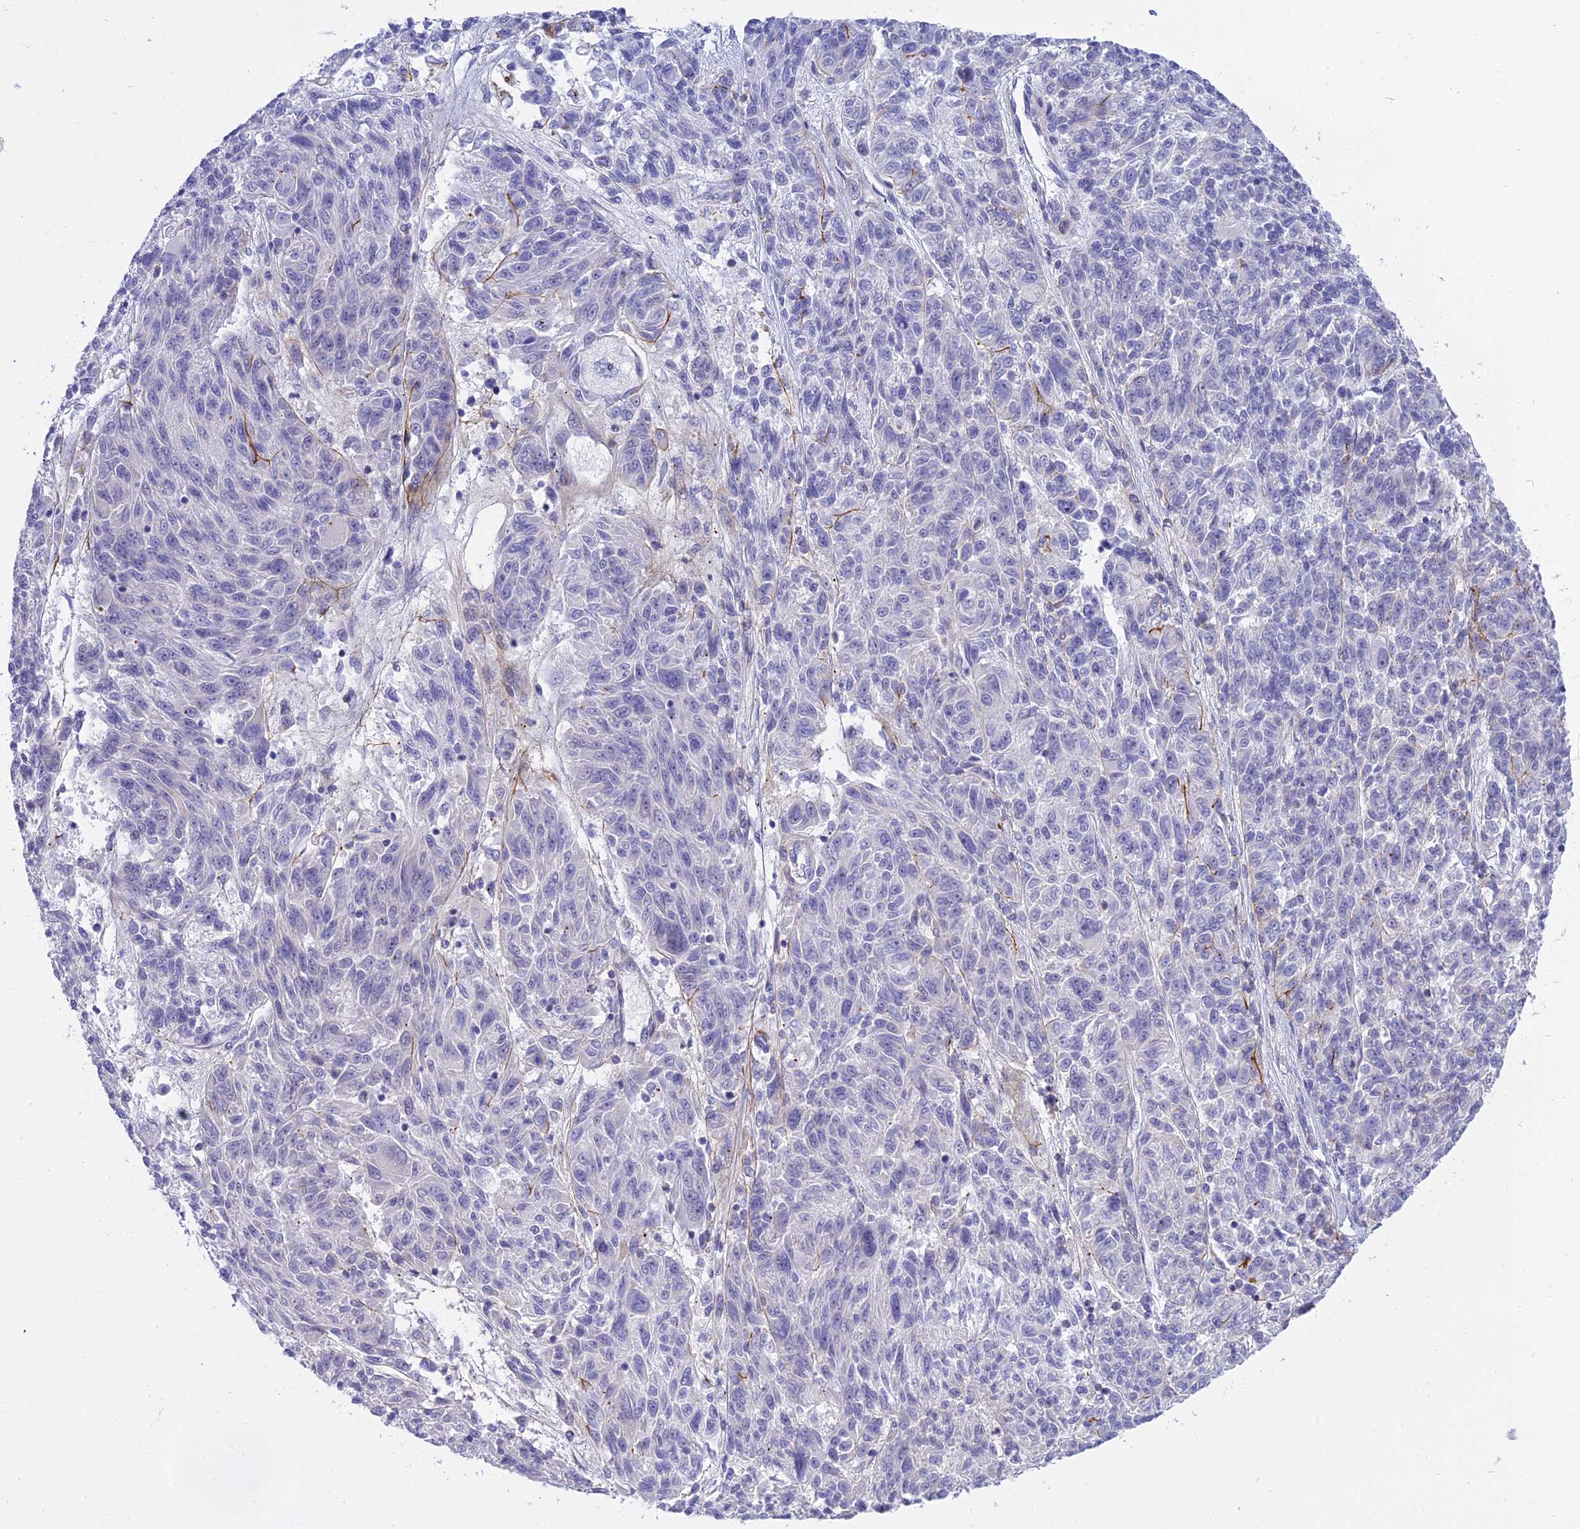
{"staining": {"intensity": "negative", "quantity": "none", "location": "none"}, "tissue": "melanoma", "cell_type": "Tumor cells", "image_type": "cancer", "snomed": [{"axis": "morphology", "description": "Malignant melanoma, NOS"}, {"axis": "topography", "description": "Skin"}], "caption": "An immunohistochemistry (IHC) histopathology image of melanoma is shown. There is no staining in tumor cells of melanoma.", "gene": "MBD3L1", "patient": {"sex": "male", "age": 53}}